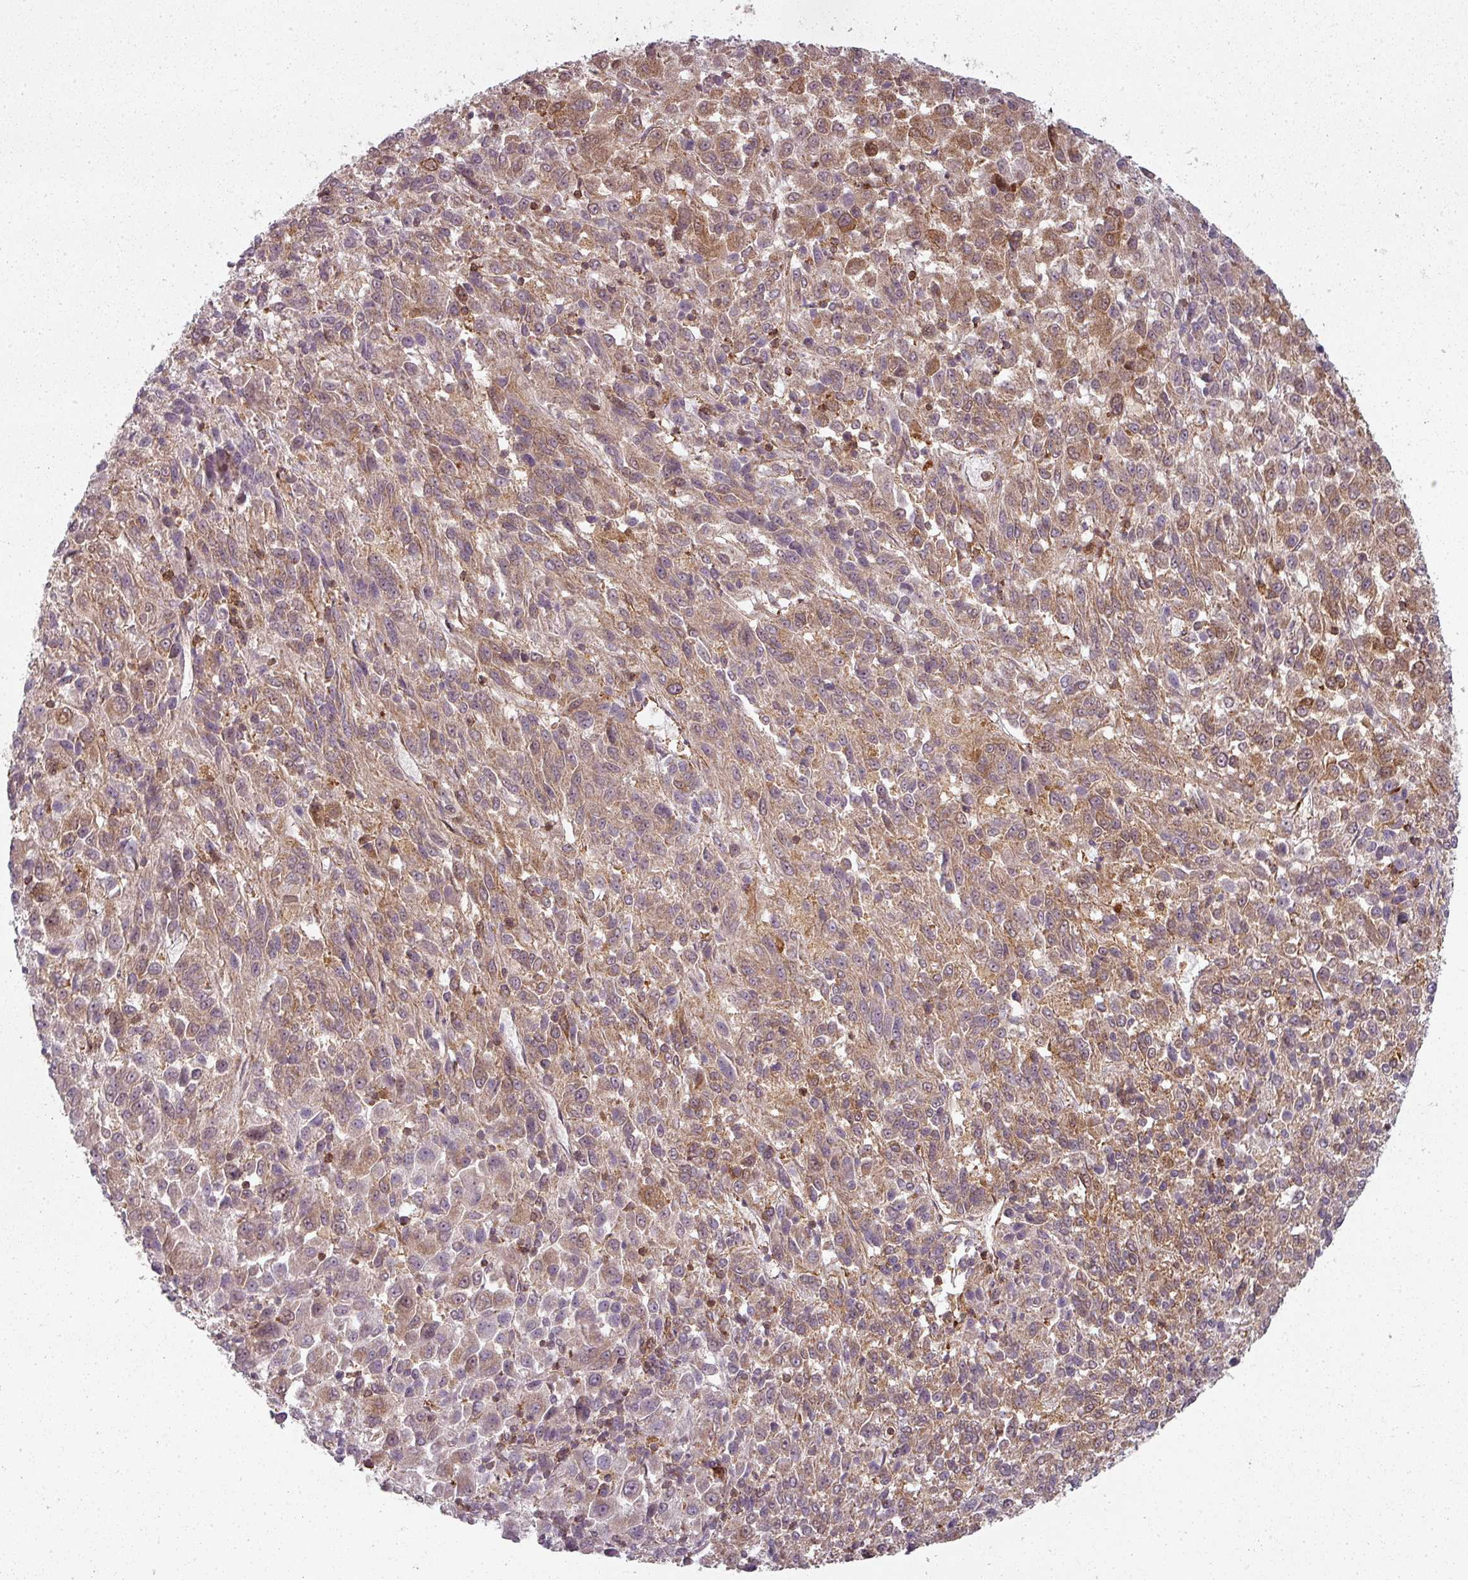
{"staining": {"intensity": "moderate", "quantity": "25%-75%", "location": "cytoplasmic/membranous"}, "tissue": "melanoma", "cell_type": "Tumor cells", "image_type": "cancer", "snomed": [{"axis": "morphology", "description": "Malignant melanoma, Metastatic site"}, {"axis": "topography", "description": "Lung"}], "caption": "A high-resolution photomicrograph shows IHC staining of malignant melanoma (metastatic site), which demonstrates moderate cytoplasmic/membranous expression in about 25%-75% of tumor cells.", "gene": "CLIC1", "patient": {"sex": "male", "age": 64}}